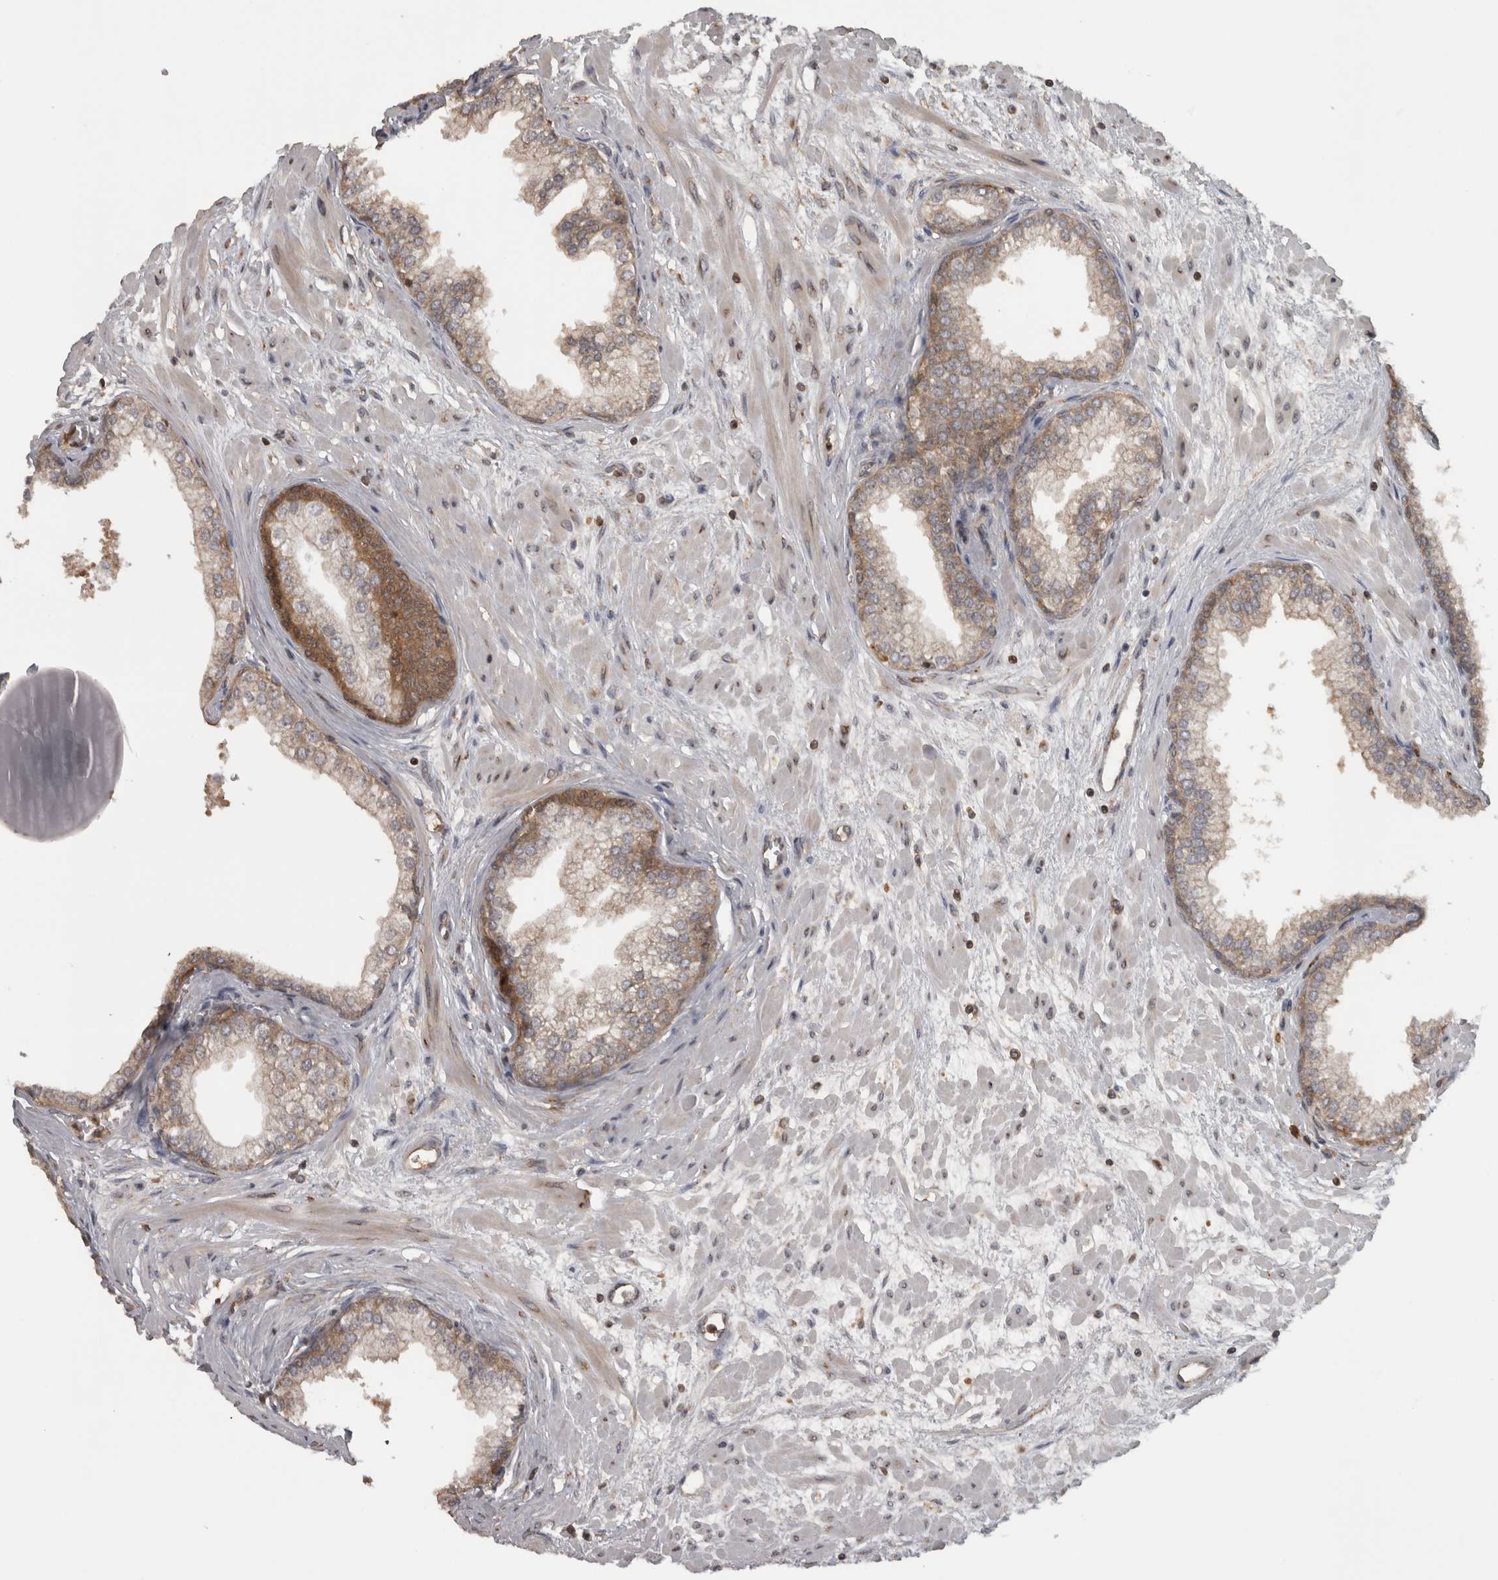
{"staining": {"intensity": "moderate", "quantity": ">75%", "location": "cytoplasmic/membranous"}, "tissue": "prostate", "cell_type": "Glandular cells", "image_type": "normal", "snomed": [{"axis": "morphology", "description": "Normal tissue, NOS"}, {"axis": "morphology", "description": "Urothelial carcinoma, Low grade"}, {"axis": "topography", "description": "Urinary bladder"}, {"axis": "topography", "description": "Prostate"}], "caption": "Immunohistochemical staining of normal prostate shows moderate cytoplasmic/membranous protein staining in about >75% of glandular cells.", "gene": "MICU3", "patient": {"sex": "male", "age": 60}}